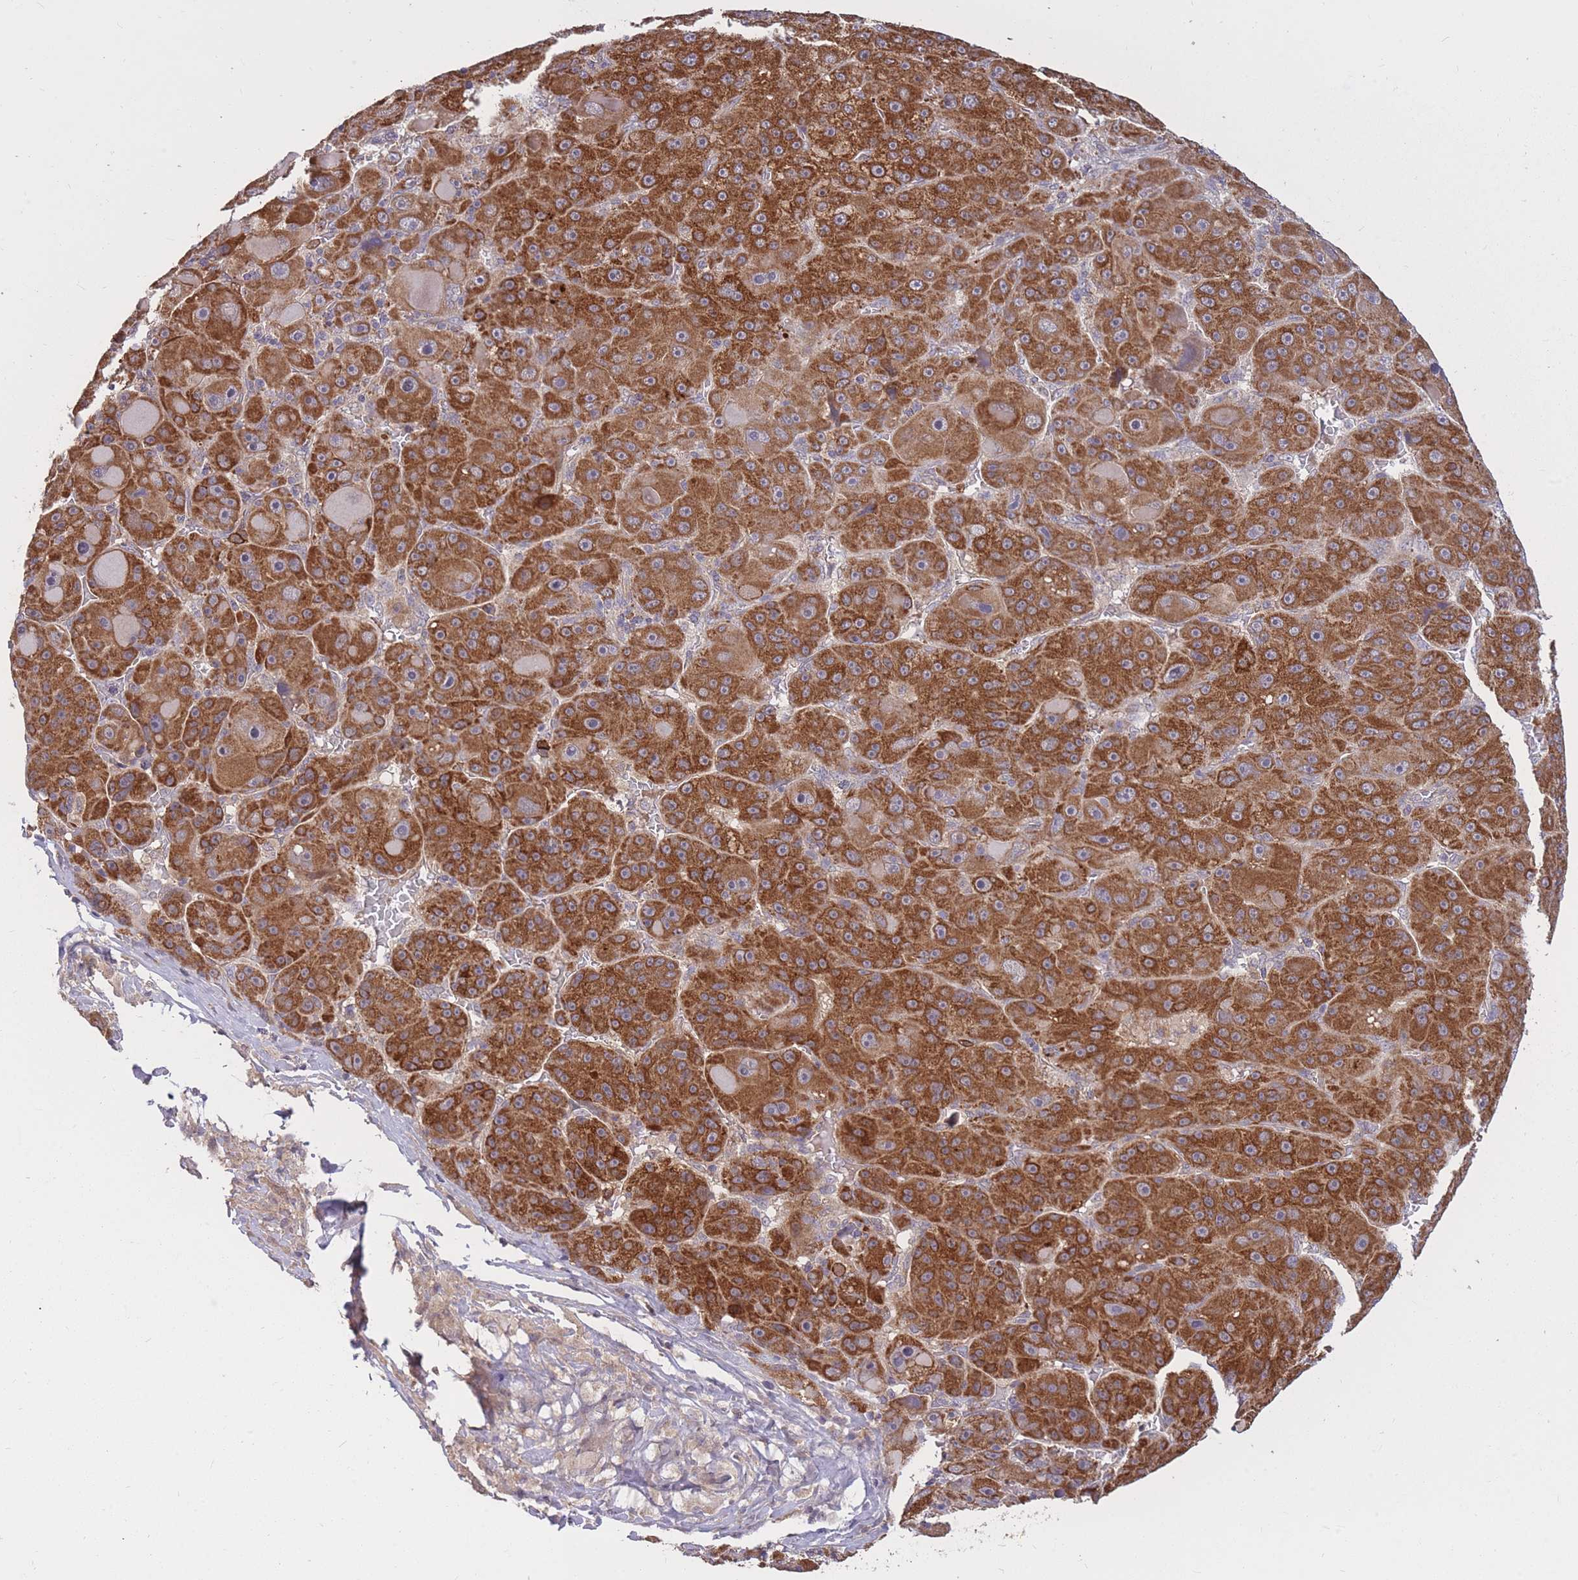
{"staining": {"intensity": "strong", "quantity": ">75%", "location": "cytoplasmic/membranous"}, "tissue": "liver cancer", "cell_type": "Tumor cells", "image_type": "cancer", "snomed": [{"axis": "morphology", "description": "Carcinoma, Hepatocellular, NOS"}, {"axis": "topography", "description": "Liver"}], "caption": "High-power microscopy captured an immunohistochemistry (IHC) micrograph of liver cancer, revealing strong cytoplasmic/membranous staining in about >75% of tumor cells. (IHC, brightfield microscopy, high magnification).", "gene": "IGF2BP2", "patient": {"sex": "male", "age": 76}}